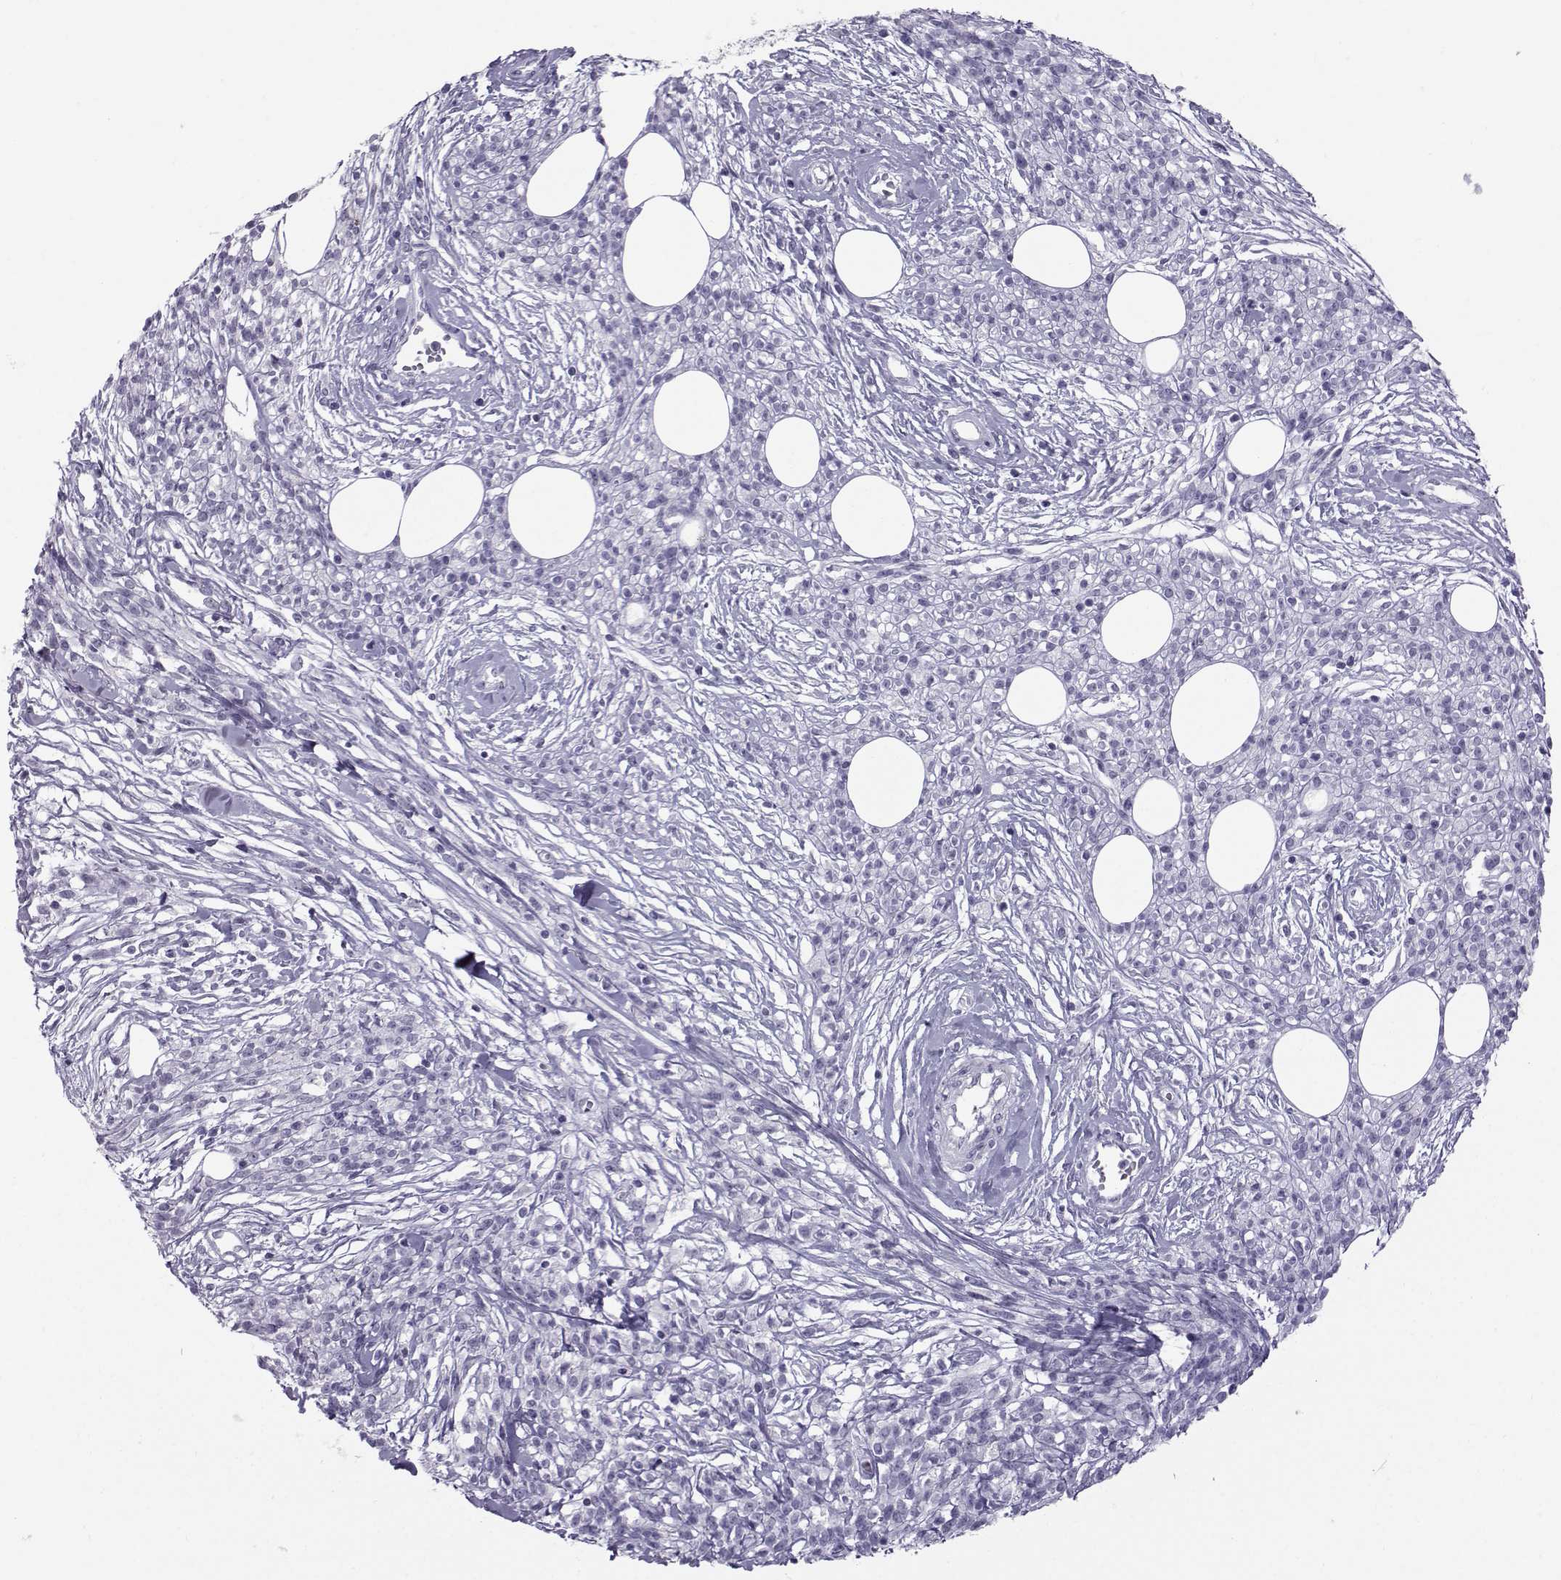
{"staining": {"intensity": "negative", "quantity": "none", "location": "none"}, "tissue": "melanoma", "cell_type": "Tumor cells", "image_type": "cancer", "snomed": [{"axis": "morphology", "description": "Malignant melanoma, NOS"}, {"axis": "topography", "description": "Skin"}, {"axis": "topography", "description": "Skin of trunk"}], "caption": "Immunohistochemistry micrograph of neoplastic tissue: human malignant melanoma stained with DAB (3,3'-diaminobenzidine) exhibits no significant protein expression in tumor cells.", "gene": "DMRT3", "patient": {"sex": "male", "age": 74}}